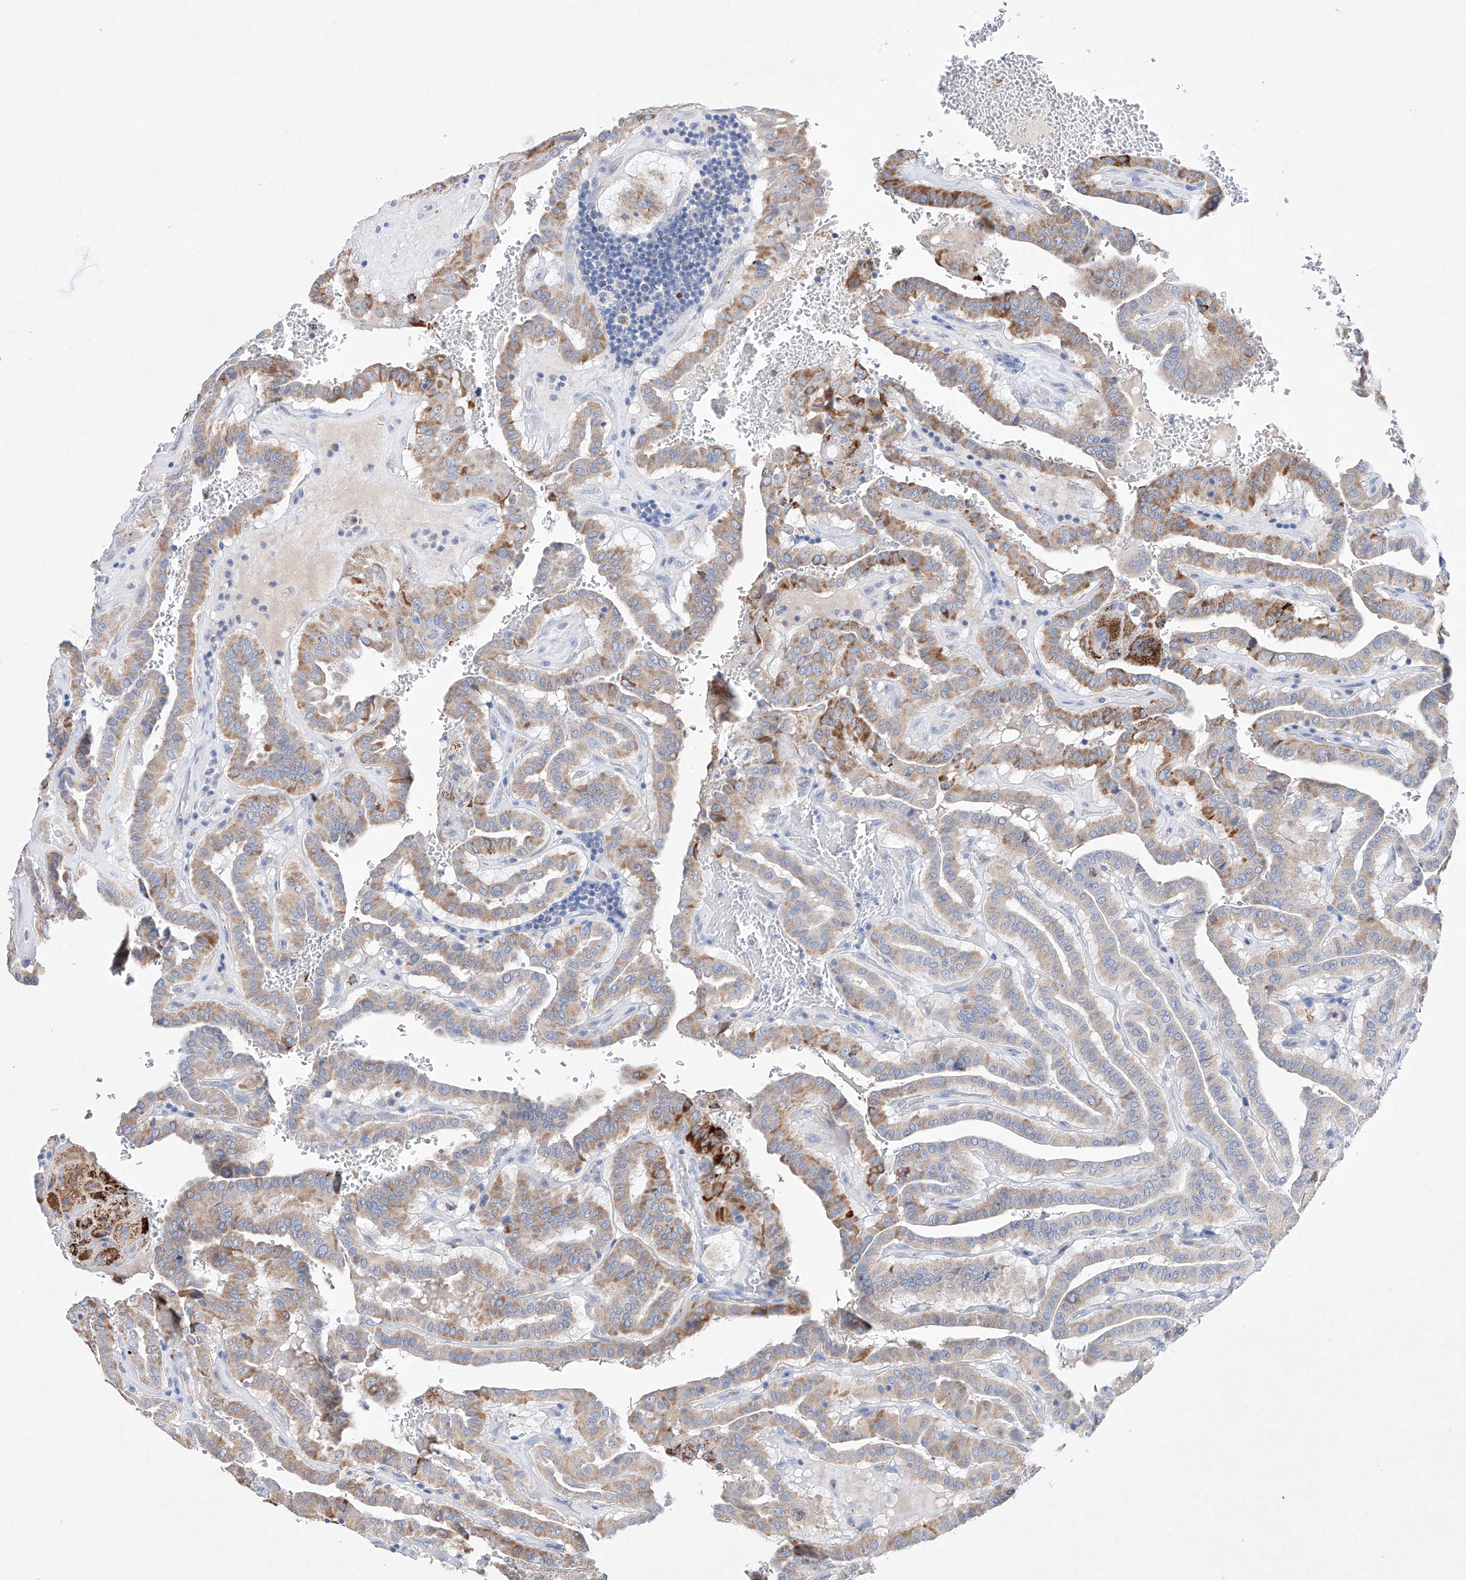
{"staining": {"intensity": "moderate", "quantity": ">75%", "location": "cytoplasmic/membranous"}, "tissue": "thyroid cancer", "cell_type": "Tumor cells", "image_type": "cancer", "snomed": [{"axis": "morphology", "description": "Papillary adenocarcinoma, NOS"}, {"axis": "topography", "description": "Thyroid gland"}], "caption": "Brown immunohistochemical staining in thyroid cancer exhibits moderate cytoplasmic/membranous expression in approximately >75% of tumor cells. (DAB (3,3'-diaminobenzidine) IHC with brightfield microscopy, high magnification).", "gene": "NRROS", "patient": {"sex": "male", "age": 77}}